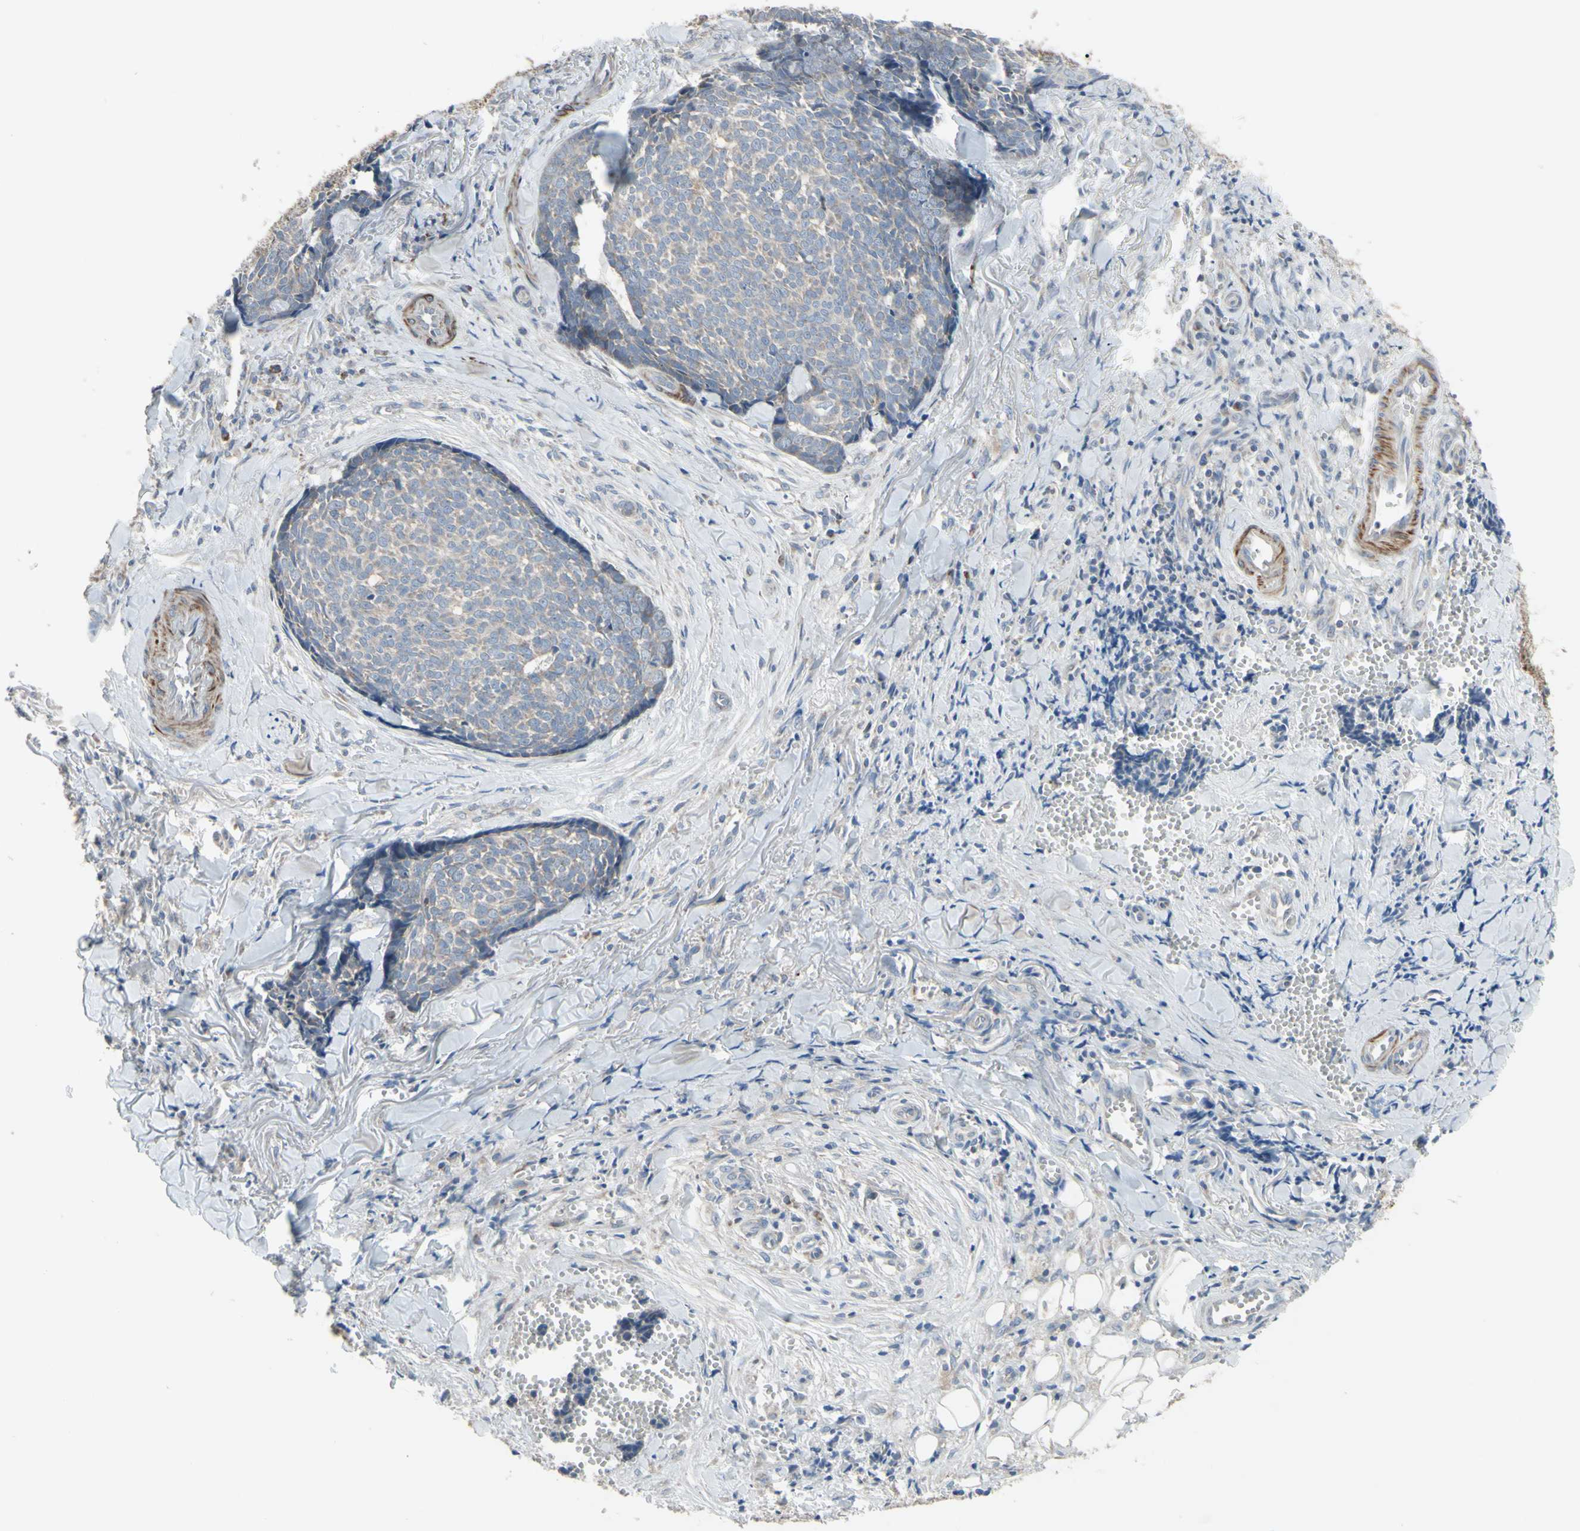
{"staining": {"intensity": "weak", "quantity": "25%-75%", "location": "cytoplasmic/membranous"}, "tissue": "skin cancer", "cell_type": "Tumor cells", "image_type": "cancer", "snomed": [{"axis": "morphology", "description": "Basal cell carcinoma"}, {"axis": "topography", "description": "Skin"}], "caption": "Skin cancer (basal cell carcinoma) stained with IHC displays weak cytoplasmic/membranous expression in about 25%-75% of tumor cells.", "gene": "FAM171B", "patient": {"sex": "male", "age": 84}}